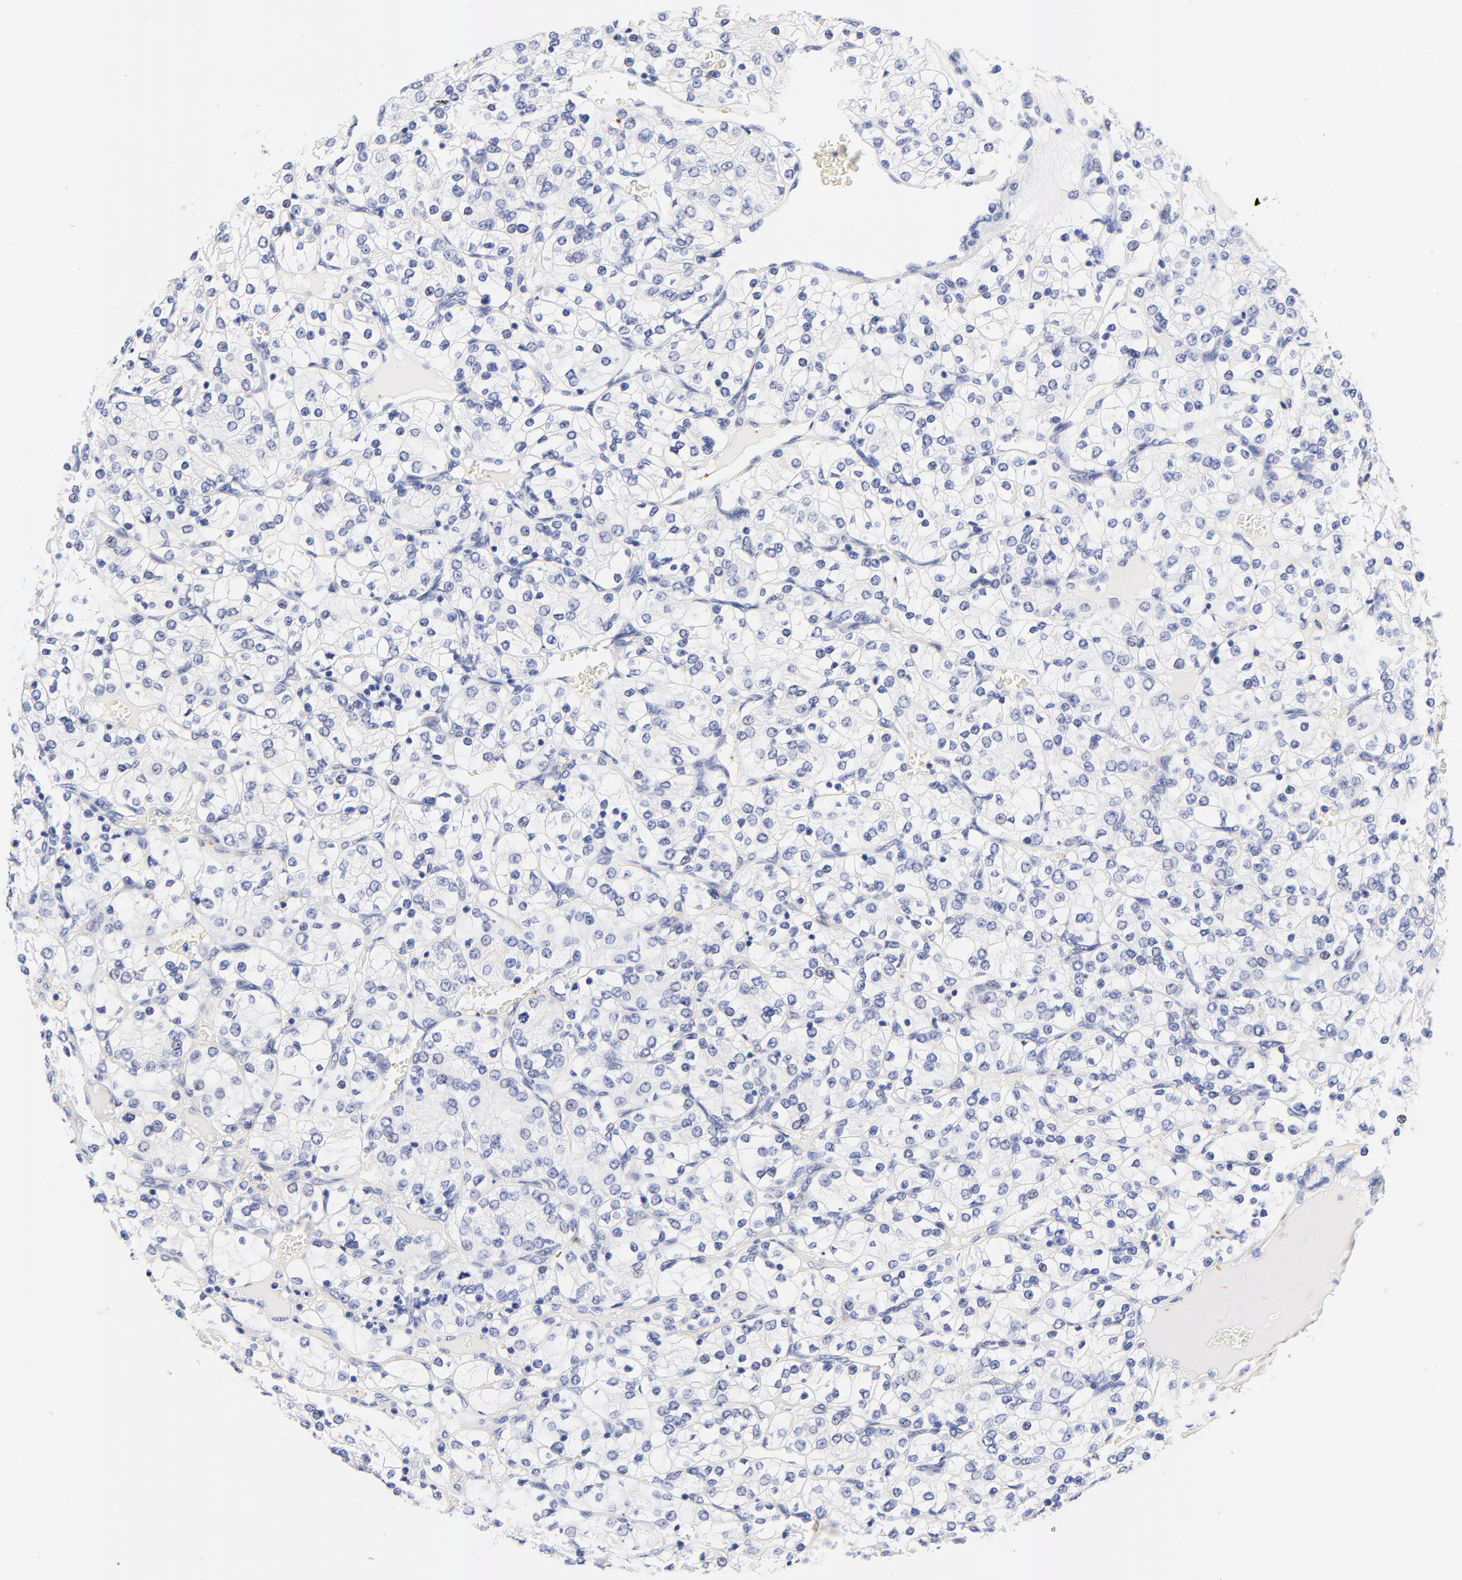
{"staining": {"intensity": "negative", "quantity": "none", "location": "none"}, "tissue": "renal cancer", "cell_type": "Tumor cells", "image_type": "cancer", "snomed": [{"axis": "morphology", "description": "Adenocarcinoma, NOS"}, {"axis": "topography", "description": "Kidney"}], "caption": "Adenocarcinoma (renal) was stained to show a protein in brown. There is no significant expression in tumor cells.", "gene": "FAM117B", "patient": {"sex": "female", "age": 62}}